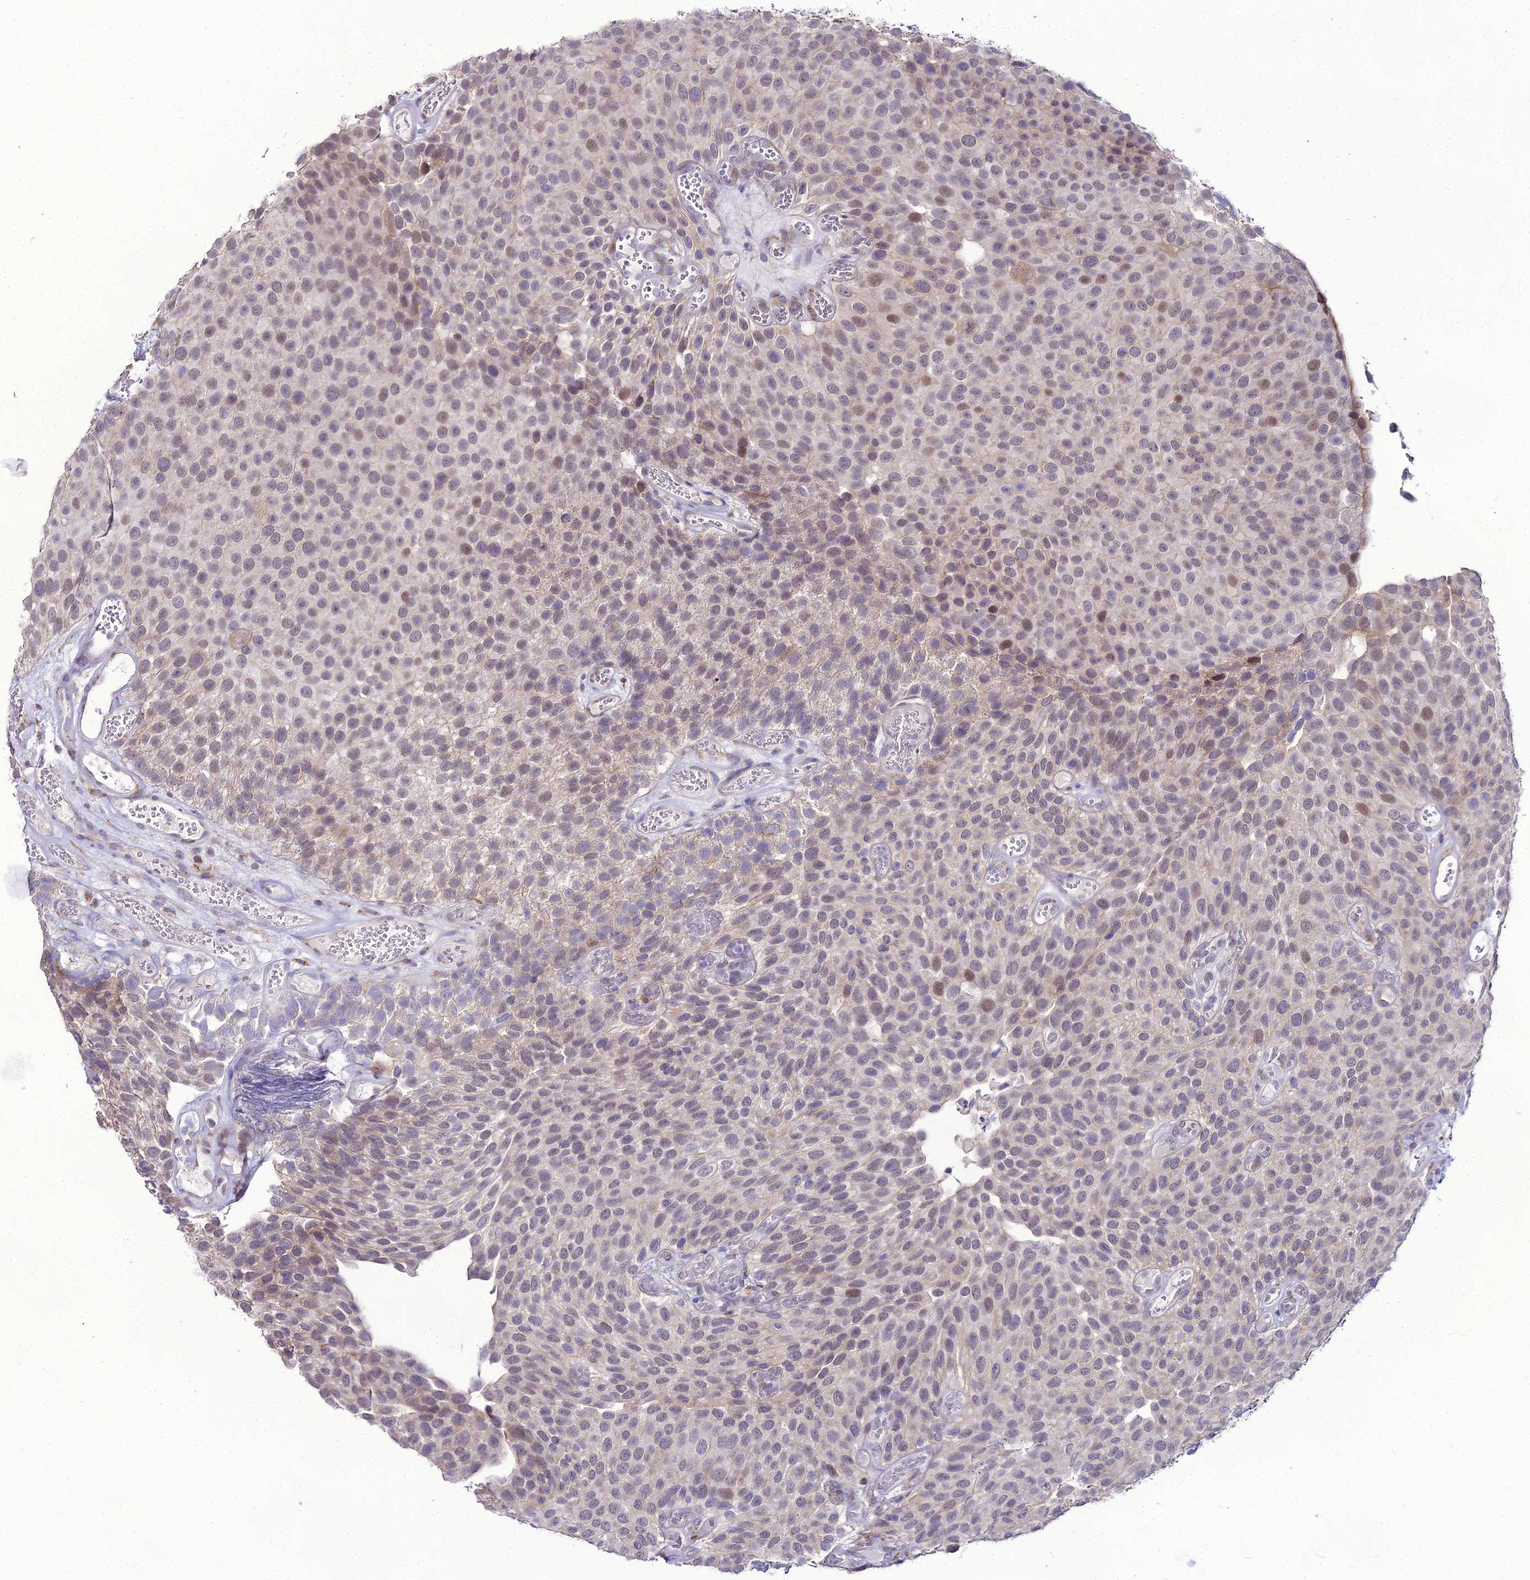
{"staining": {"intensity": "moderate", "quantity": "<25%", "location": "nuclear"}, "tissue": "urothelial cancer", "cell_type": "Tumor cells", "image_type": "cancer", "snomed": [{"axis": "morphology", "description": "Urothelial carcinoma, Low grade"}, {"axis": "topography", "description": "Urinary bladder"}], "caption": "Urothelial cancer stained with a brown dye demonstrates moderate nuclear positive expression in about <25% of tumor cells.", "gene": "TROAP", "patient": {"sex": "male", "age": 89}}